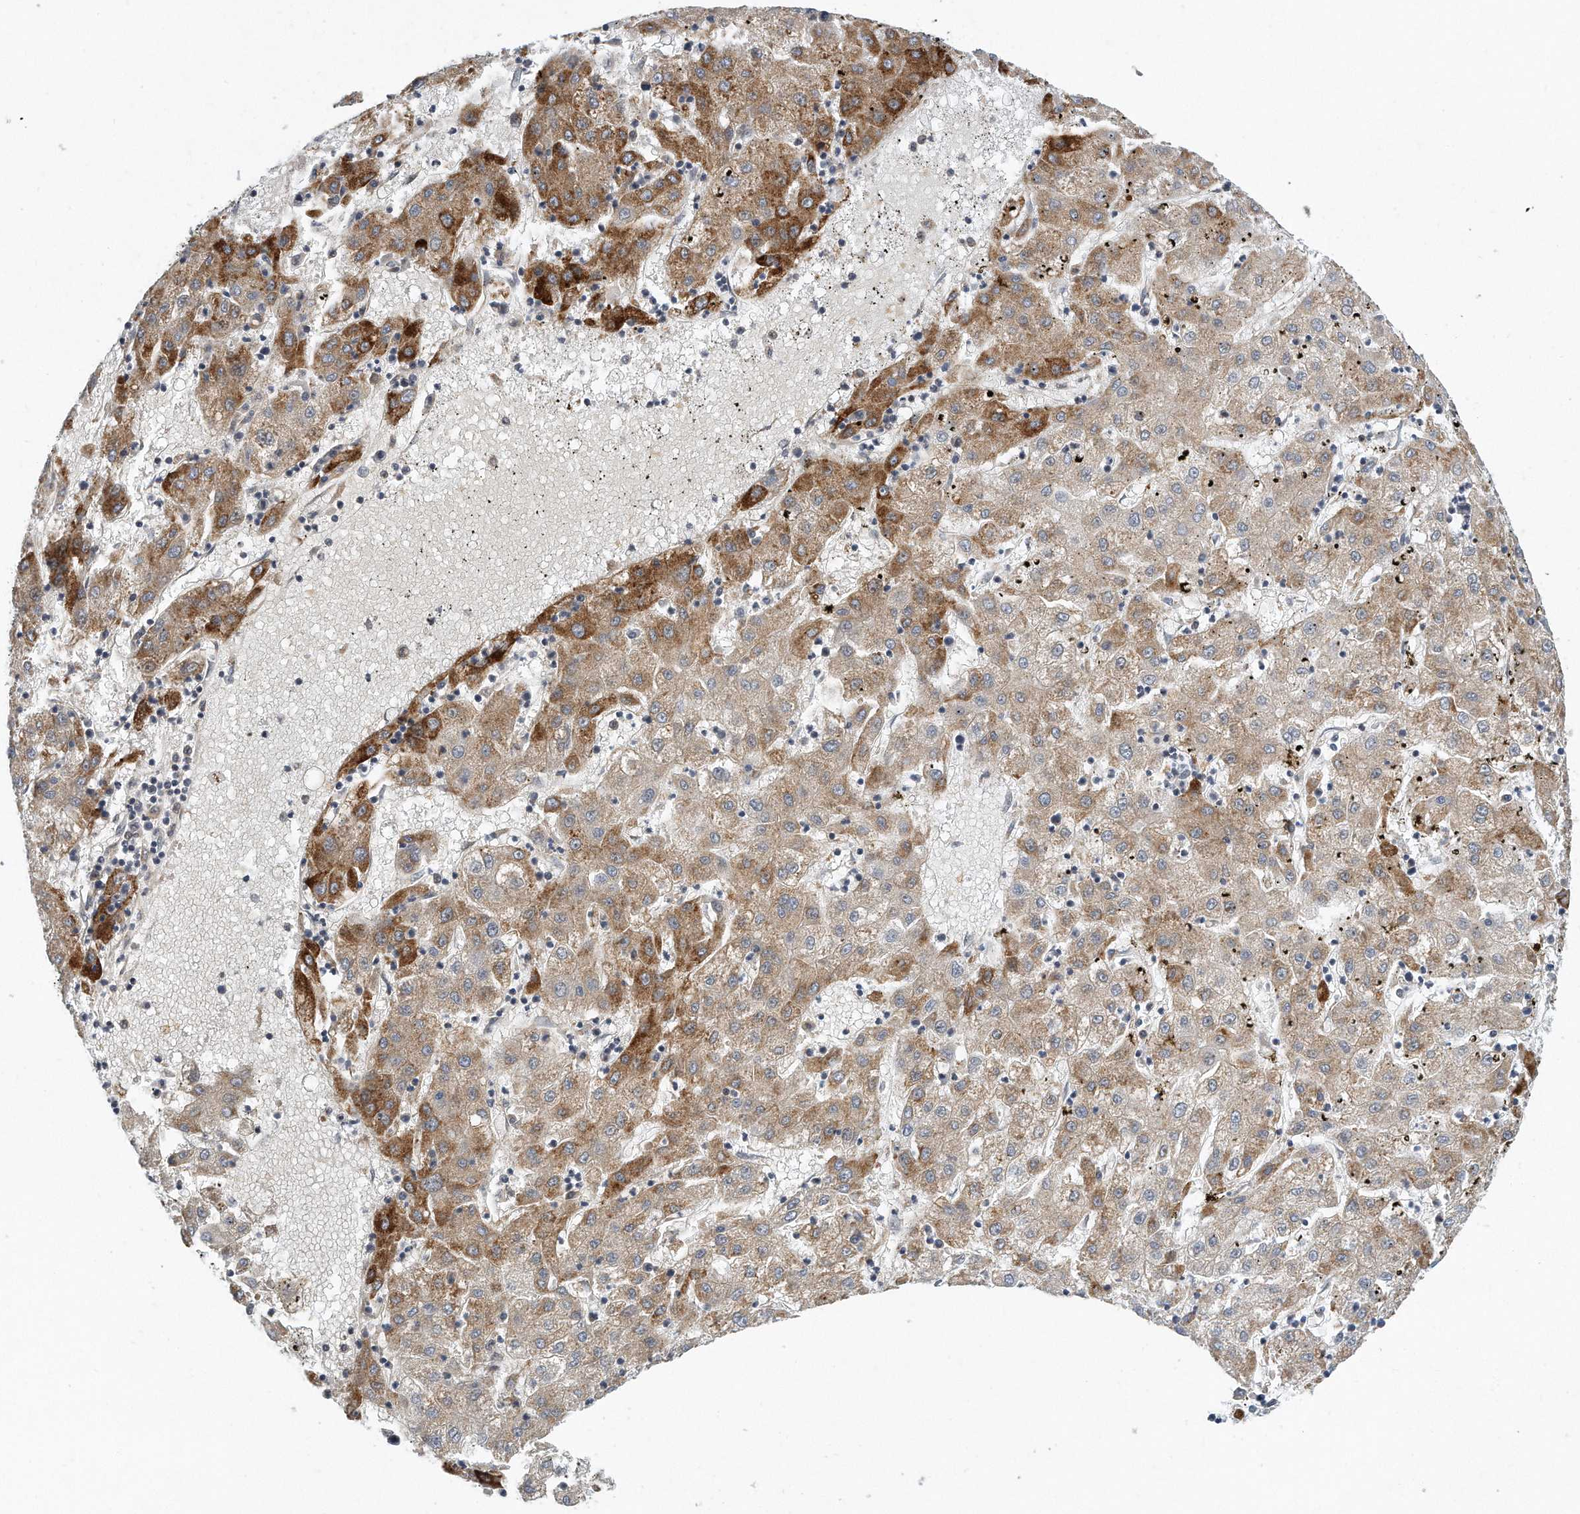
{"staining": {"intensity": "moderate", "quantity": ">75%", "location": "cytoplasmic/membranous"}, "tissue": "liver cancer", "cell_type": "Tumor cells", "image_type": "cancer", "snomed": [{"axis": "morphology", "description": "Carcinoma, Hepatocellular, NOS"}, {"axis": "topography", "description": "Liver"}], "caption": "An image of liver cancer stained for a protein displays moderate cytoplasmic/membranous brown staining in tumor cells.", "gene": "VLDLR", "patient": {"sex": "male", "age": 72}}